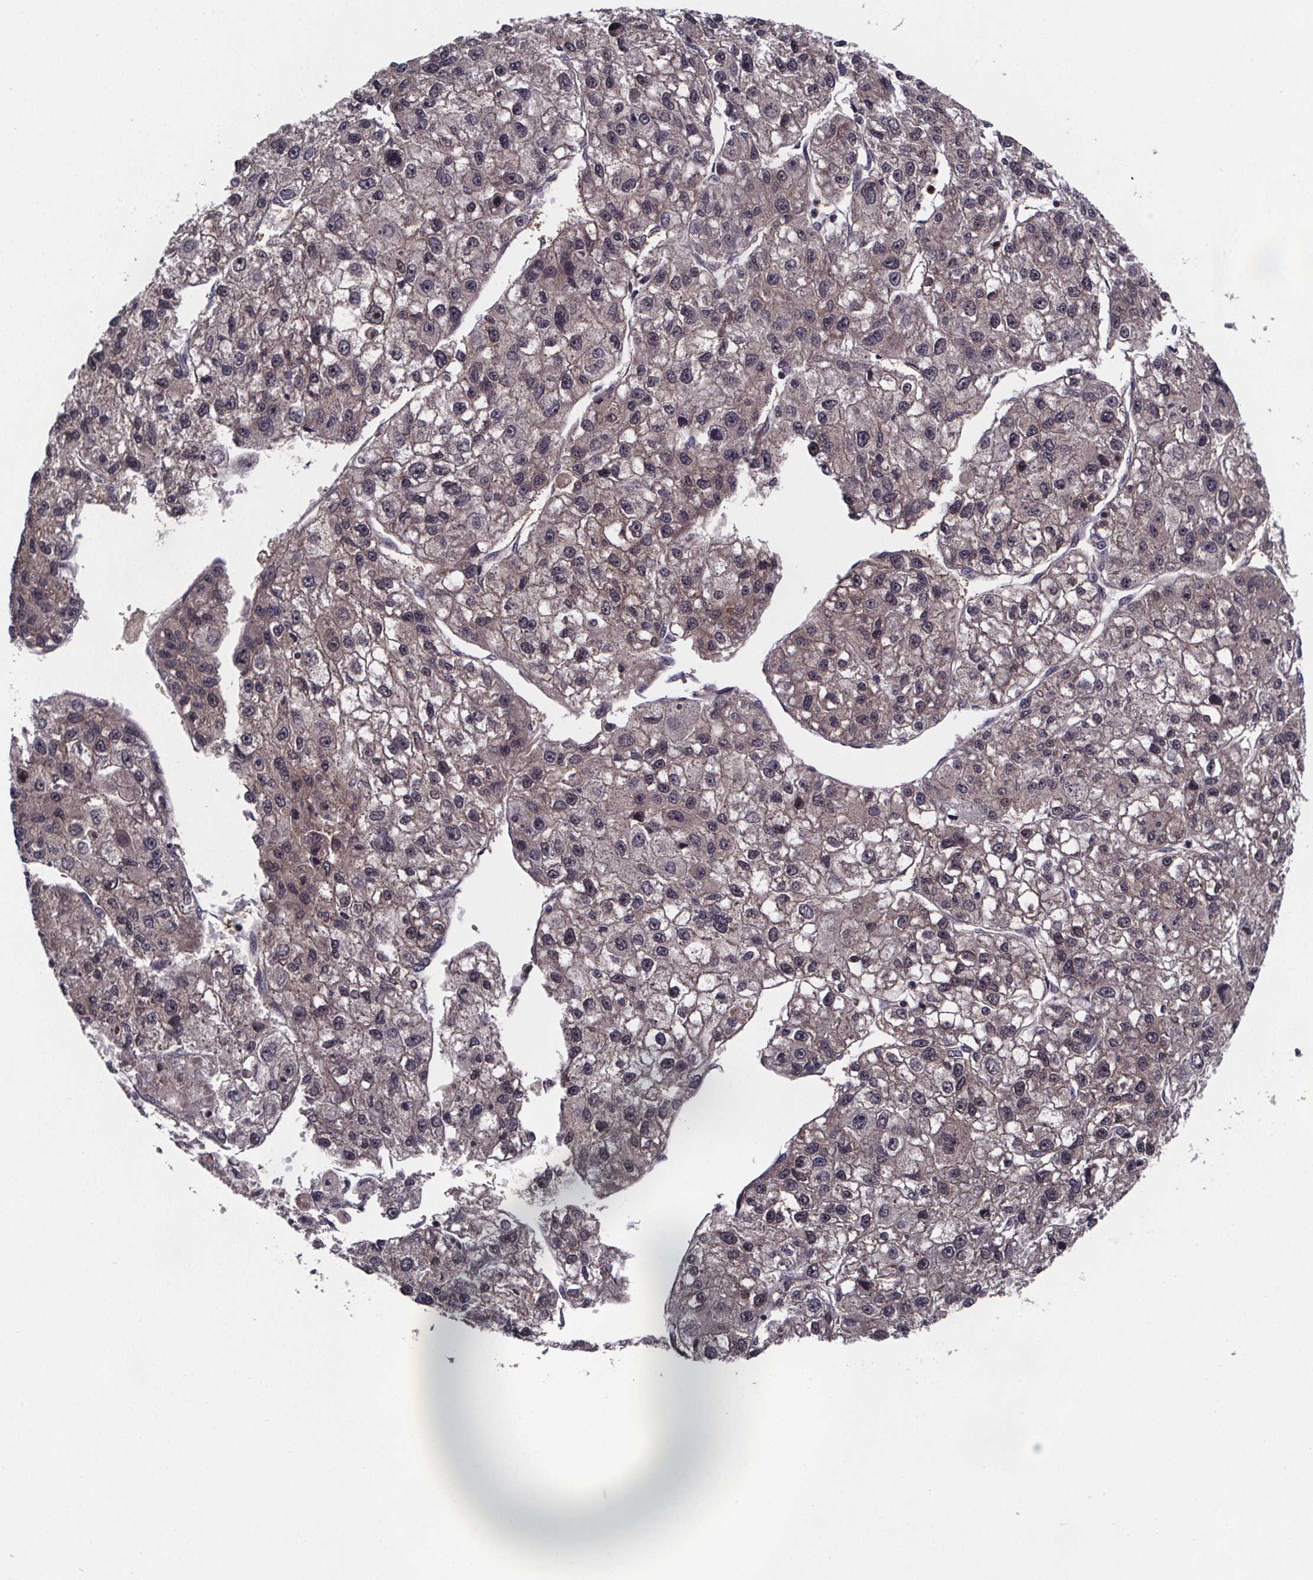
{"staining": {"intensity": "weak", "quantity": "25%-75%", "location": "cytoplasmic/membranous"}, "tissue": "liver cancer", "cell_type": "Tumor cells", "image_type": "cancer", "snomed": [{"axis": "morphology", "description": "Carcinoma, Hepatocellular, NOS"}, {"axis": "topography", "description": "Liver"}], "caption": "A high-resolution image shows immunohistochemistry staining of hepatocellular carcinoma (liver), which exhibits weak cytoplasmic/membranous positivity in approximately 25%-75% of tumor cells. (Brightfield microscopy of DAB IHC at high magnification).", "gene": "FN3KRP", "patient": {"sex": "male", "age": 56}}